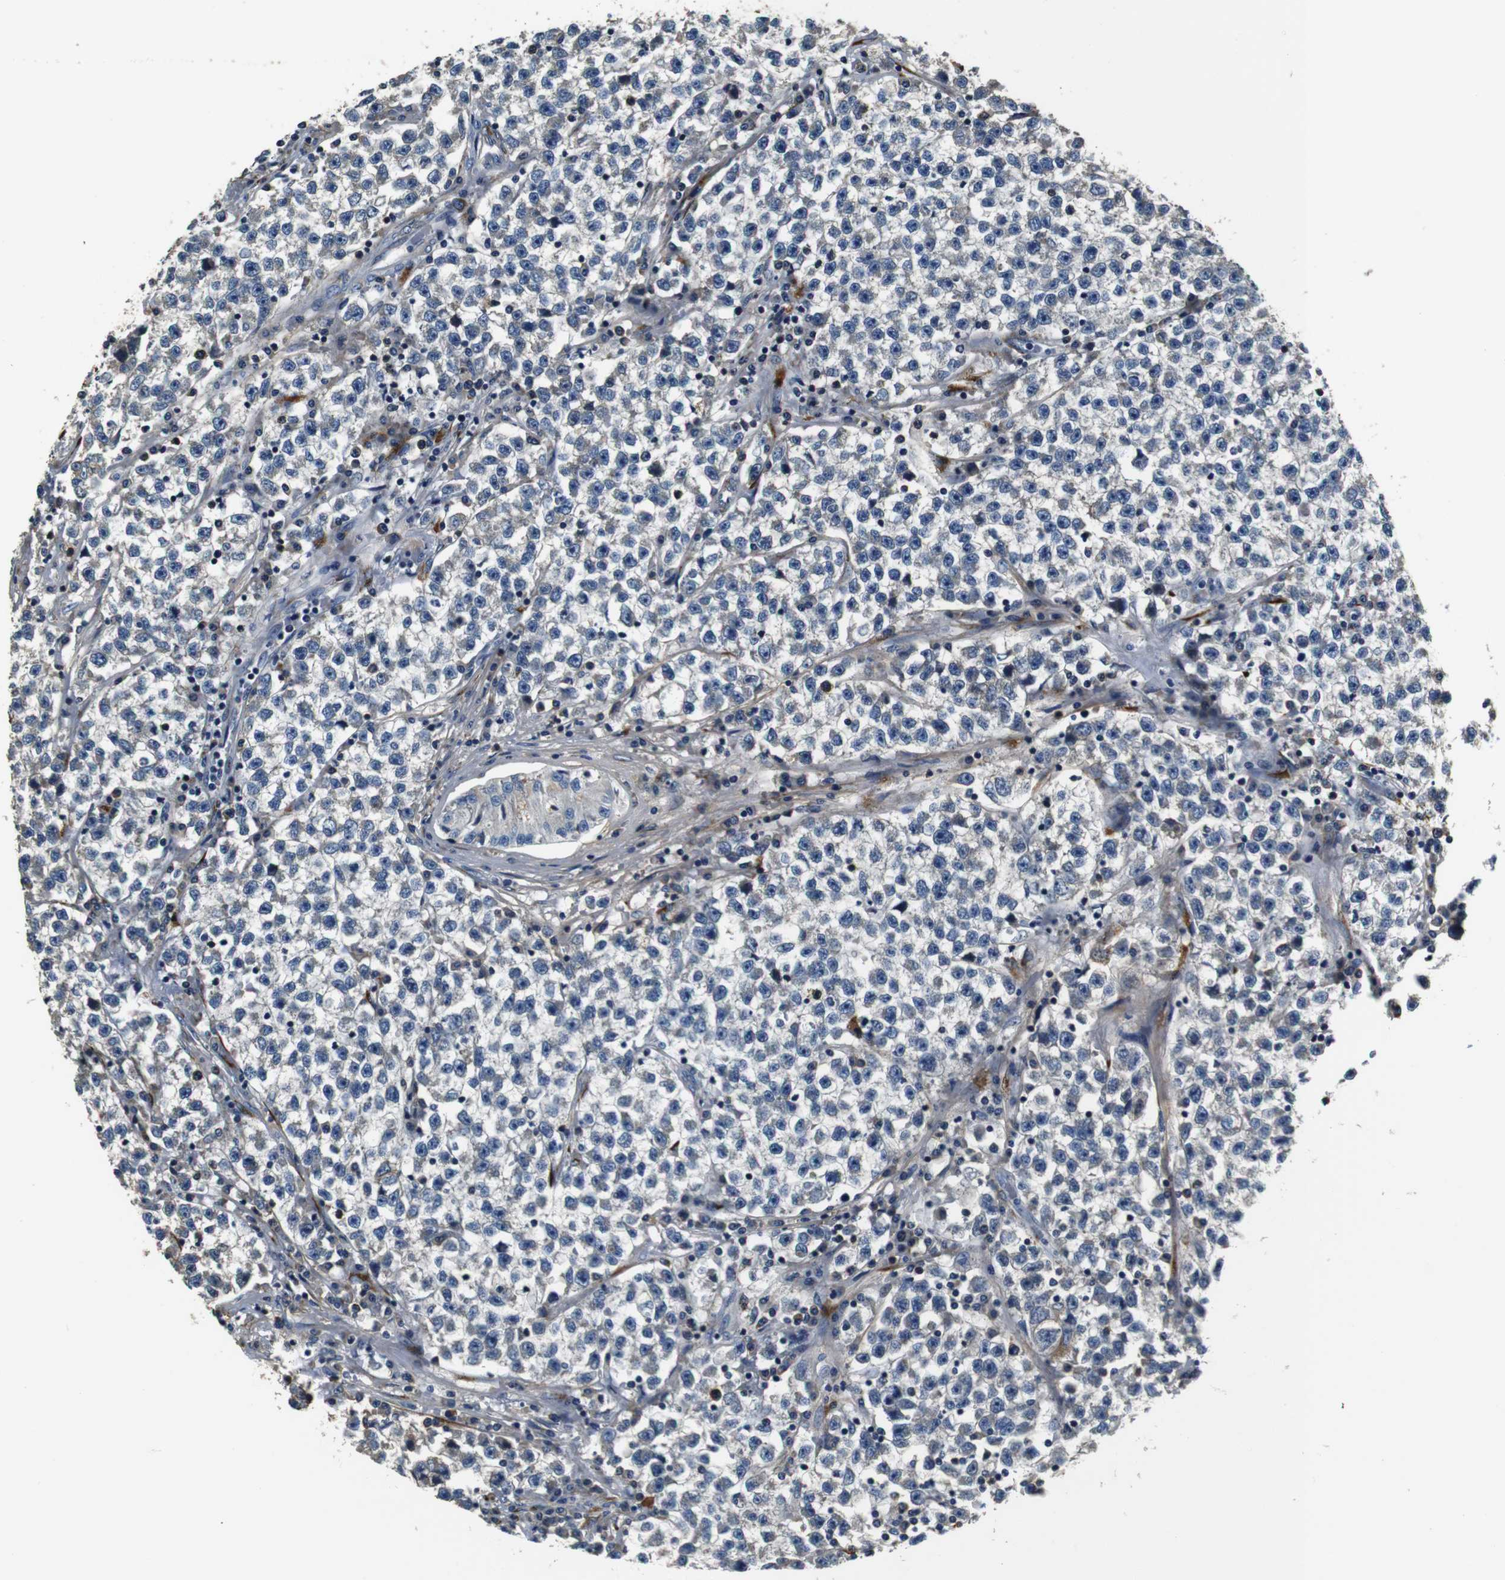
{"staining": {"intensity": "negative", "quantity": "none", "location": "none"}, "tissue": "testis cancer", "cell_type": "Tumor cells", "image_type": "cancer", "snomed": [{"axis": "morphology", "description": "Seminoma, NOS"}, {"axis": "topography", "description": "Testis"}], "caption": "Immunohistochemistry histopathology image of neoplastic tissue: human testis seminoma stained with DAB exhibits no significant protein expression in tumor cells. (DAB (3,3'-diaminobenzidine) IHC visualized using brightfield microscopy, high magnification).", "gene": "COL1A1", "patient": {"sex": "male", "age": 22}}